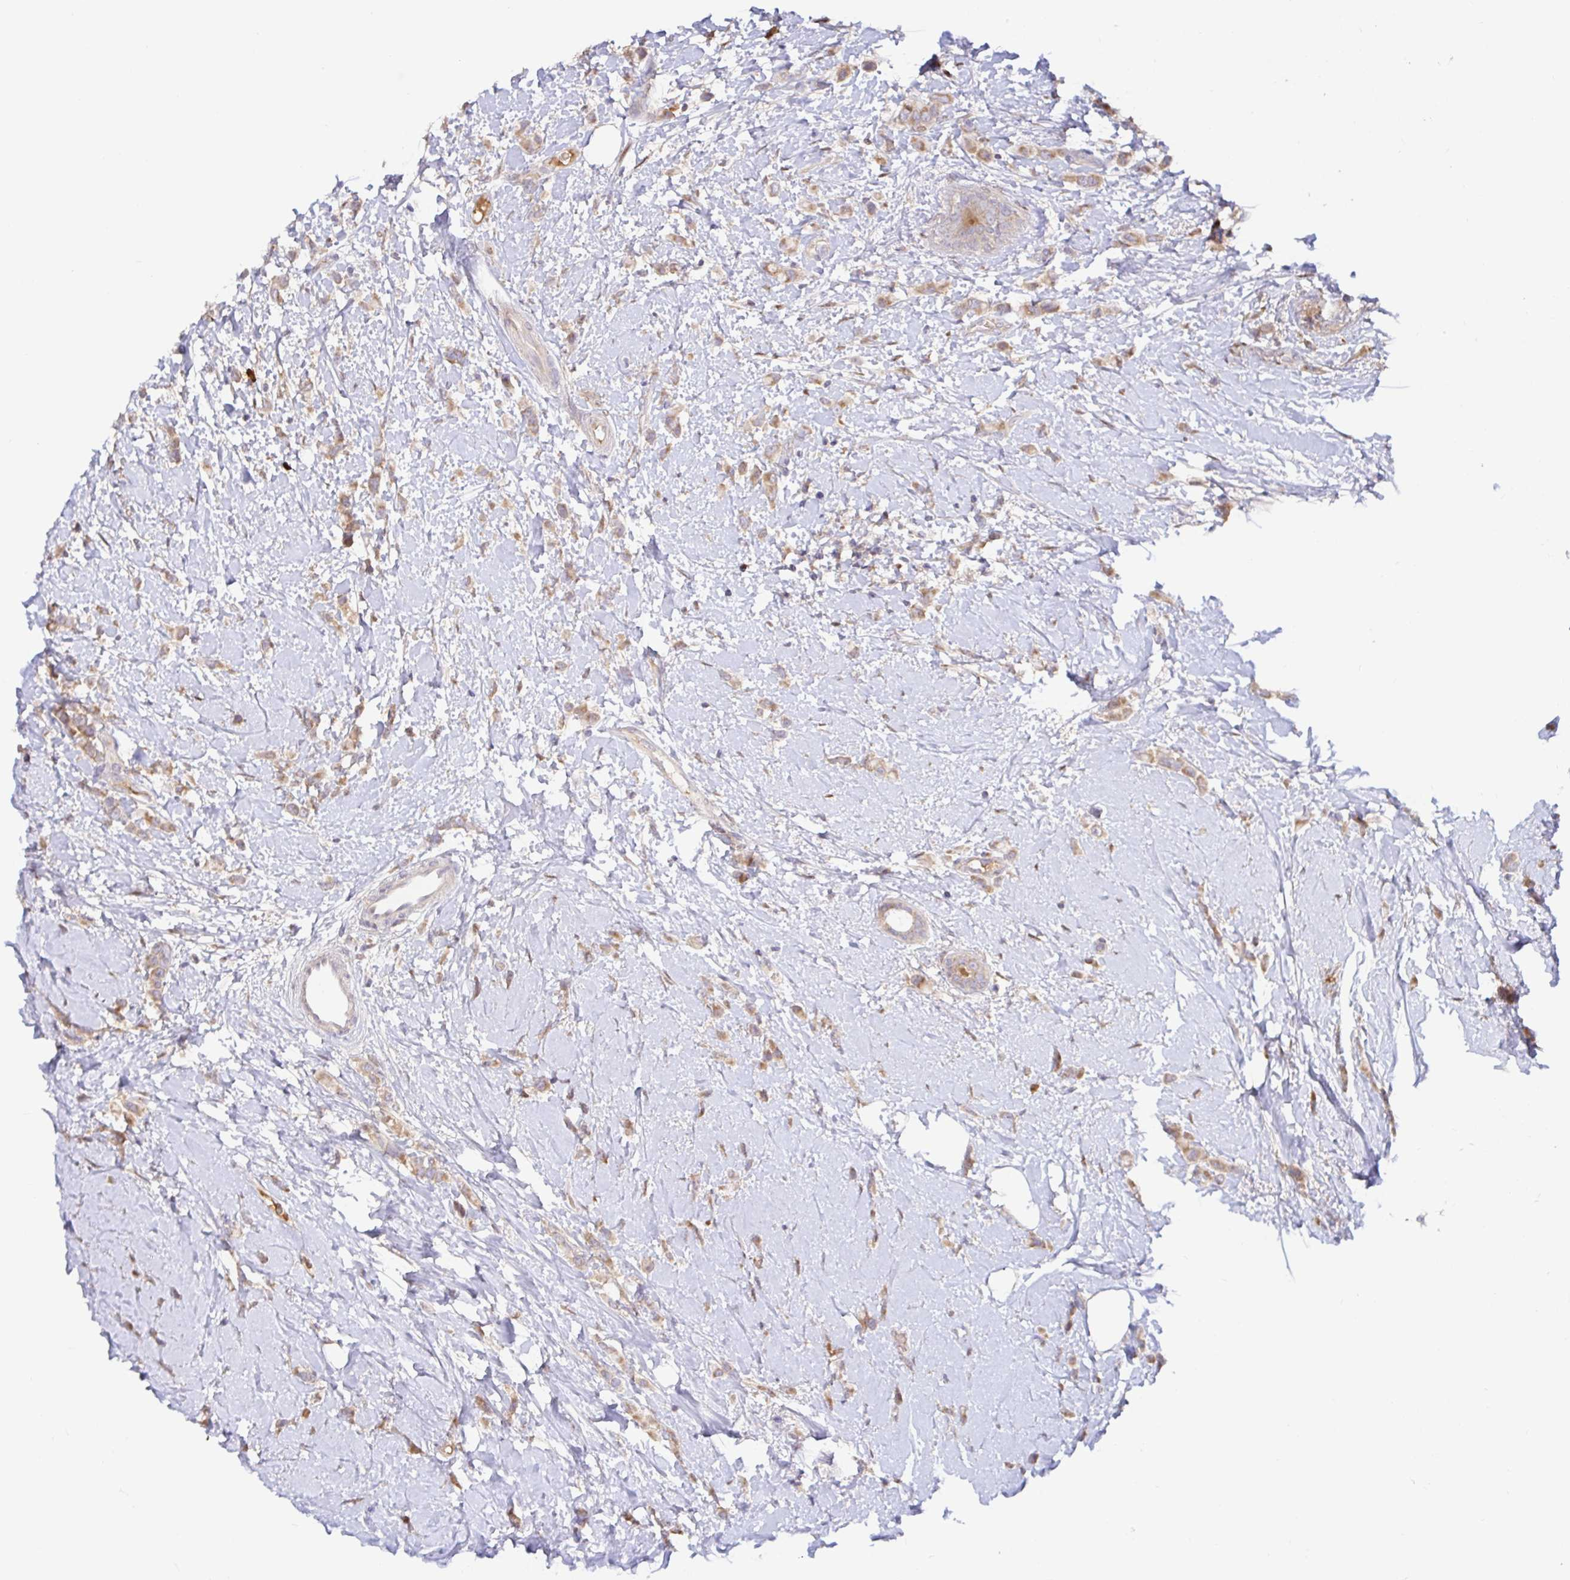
{"staining": {"intensity": "weak", "quantity": ">75%", "location": "cytoplasmic/membranous"}, "tissue": "breast cancer", "cell_type": "Tumor cells", "image_type": "cancer", "snomed": [{"axis": "morphology", "description": "Lobular carcinoma"}, {"axis": "topography", "description": "Breast"}], "caption": "A histopathology image showing weak cytoplasmic/membranous expression in about >75% of tumor cells in breast cancer (lobular carcinoma), as visualized by brown immunohistochemical staining.", "gene": "LARP1", "patient": {"sex": "female", "age": 66}}